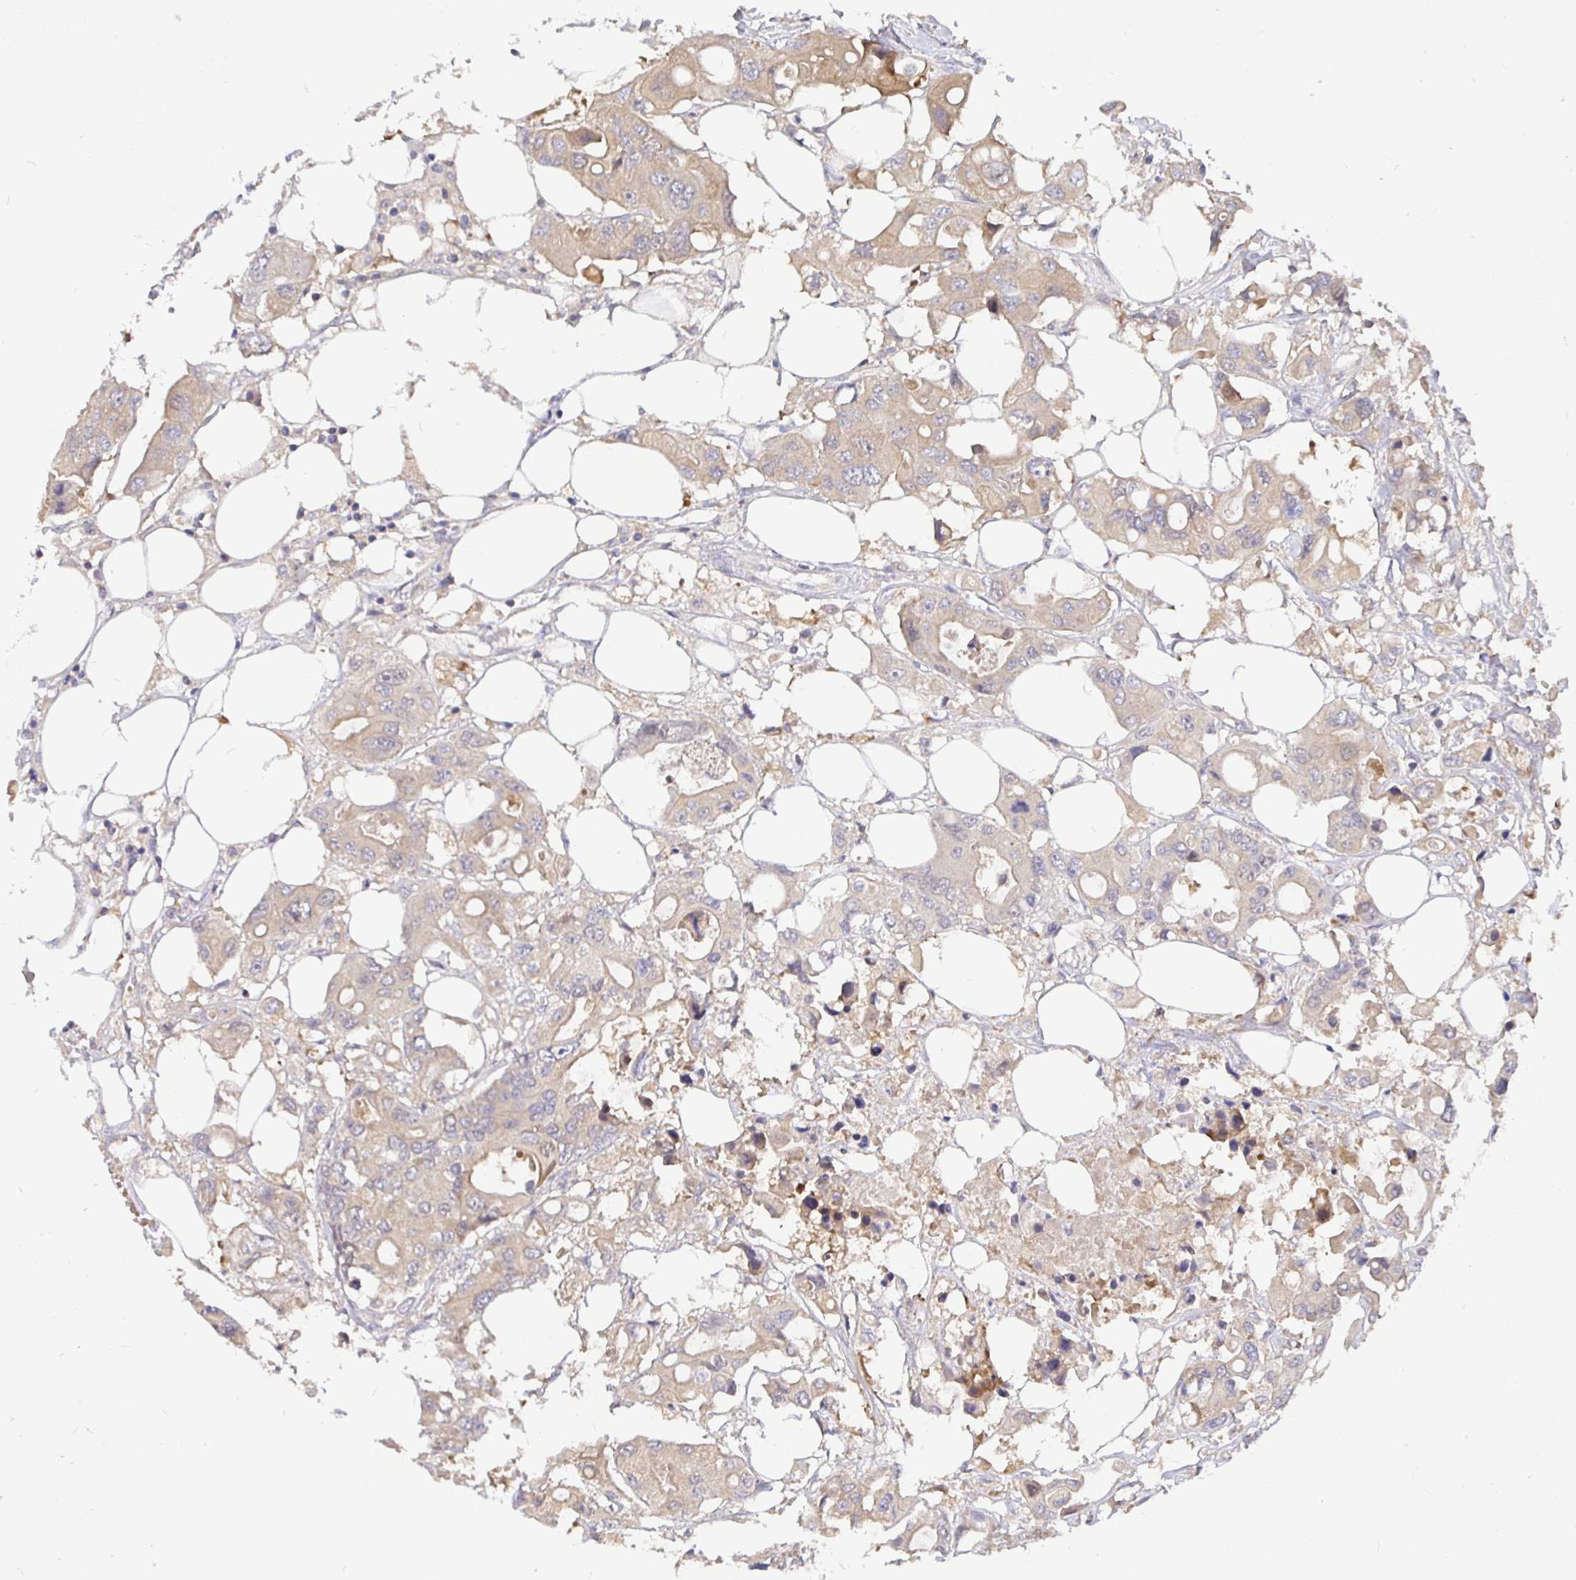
{"staining": {"intensity": "weak", "quantity": "<25%", "location": "cytoplasmic/membranous"}, "tissue": "colorectal cancer", "cell_type": "Tumor cells", "image_type": "cancer", "snomed": [{"axis": "morphology", "description": "Adenocarcinoma, NOS"}, {"axis": "topography", "description": "Colon"}], "caption": "IHC of colorectal adenocarcinoma exhibits no staining in tumor cells.", "gene": "KIF21A", "patient": {"sex": "male", "age": 77}}